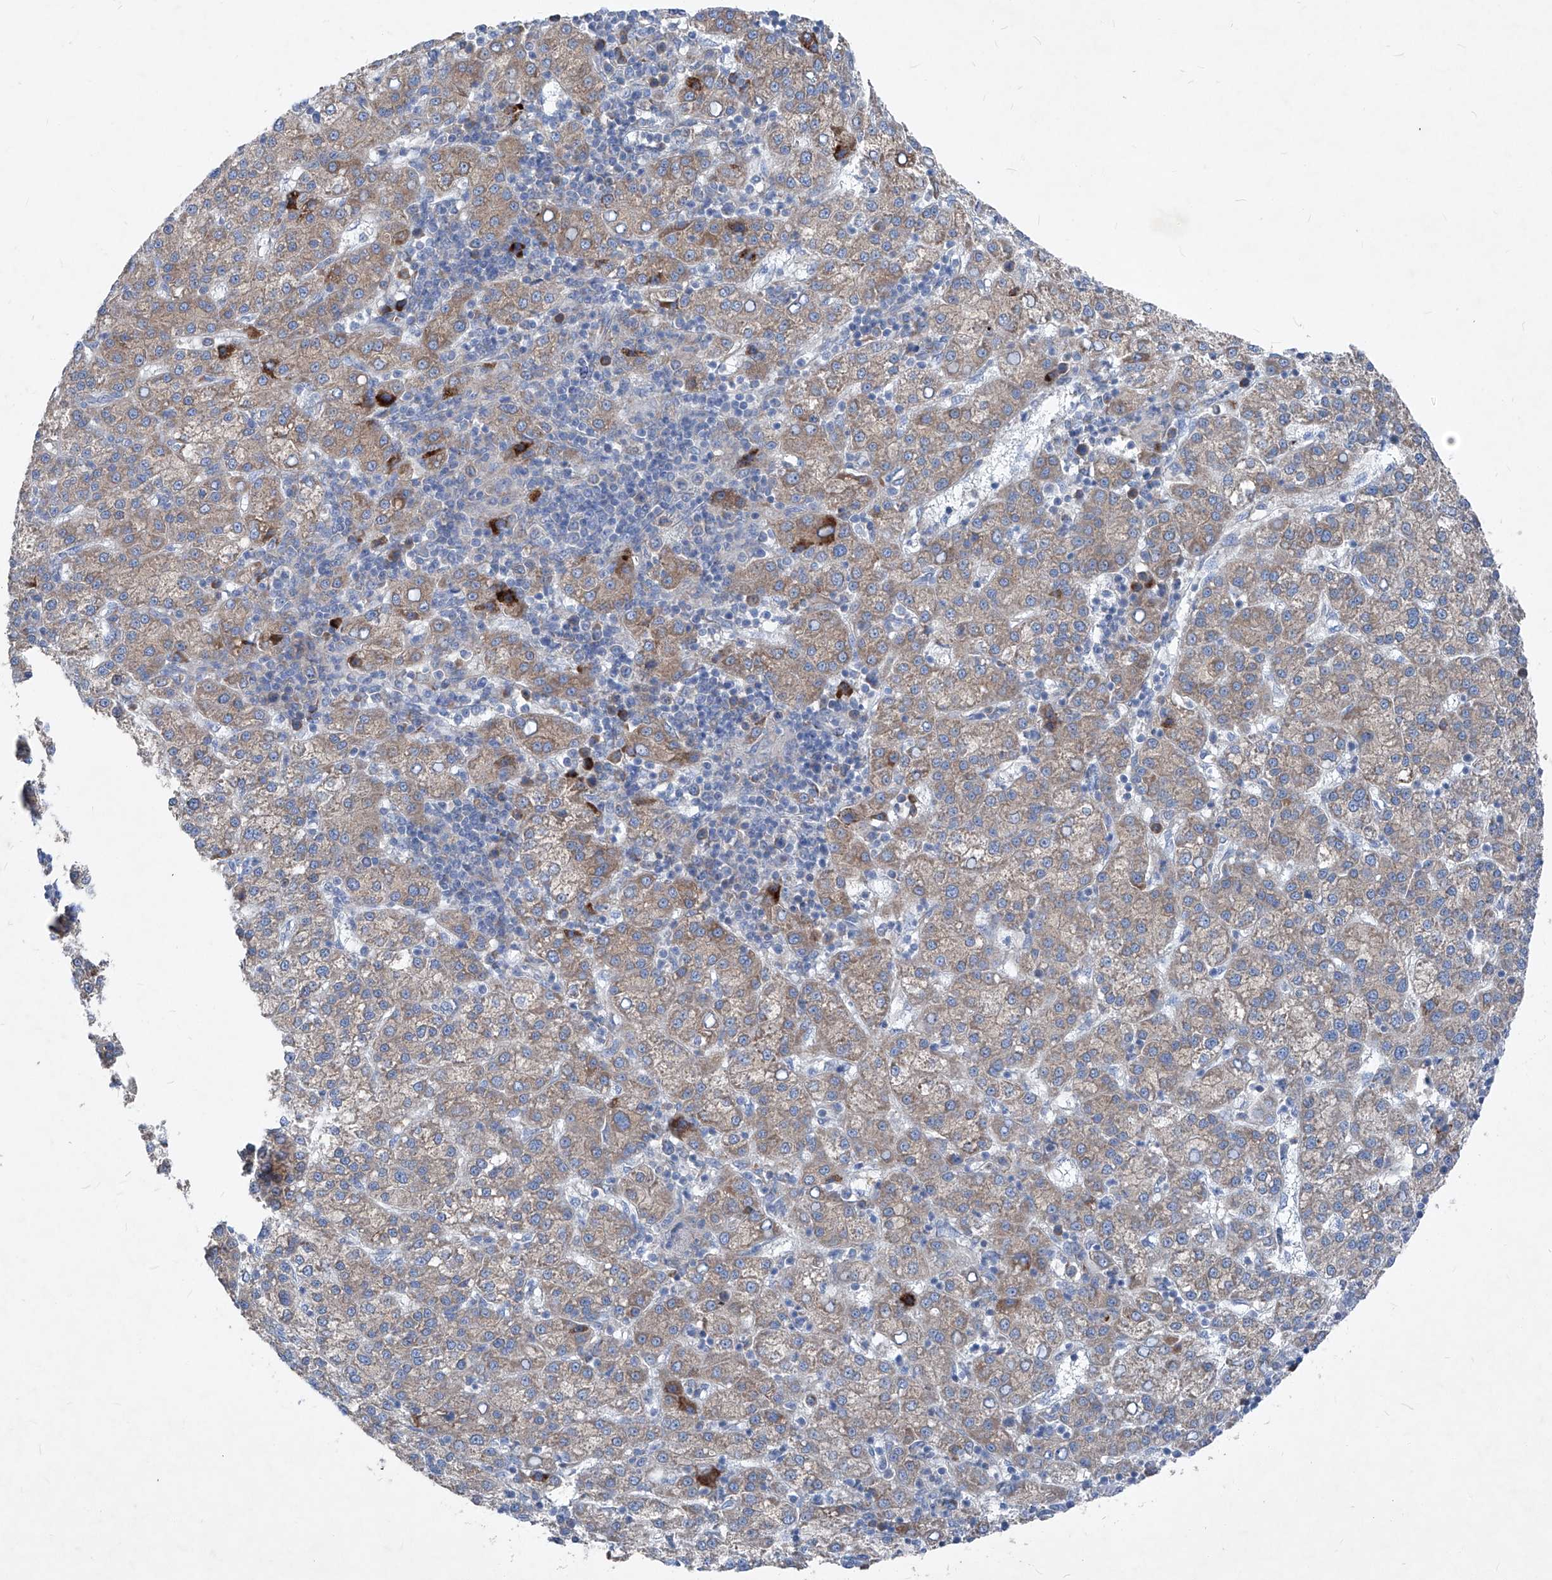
{"staining": {"intensity": "weak", "quantity": ">75%", "location": "cytoplasmic/membranous"}, "tissue": "liver cancer", "cell_type": "Tumor cells", "image_type": "cancer", "snomed": [{"axis": "morphology", "description": "Carcinoma, Hepatocellular, NOS"}, {"axis": "topography", "description": "Liver"}], "caption": "Tumor cells display weak cytoplasmic/membranous positivity in about >75% of cells in hepatocellular carcinoma (liver). (DAB IHC, brown staining for protein, blue staining for nuclei).", "gene": "IFI27", "patient": {"sex": "female", "age": 58}}